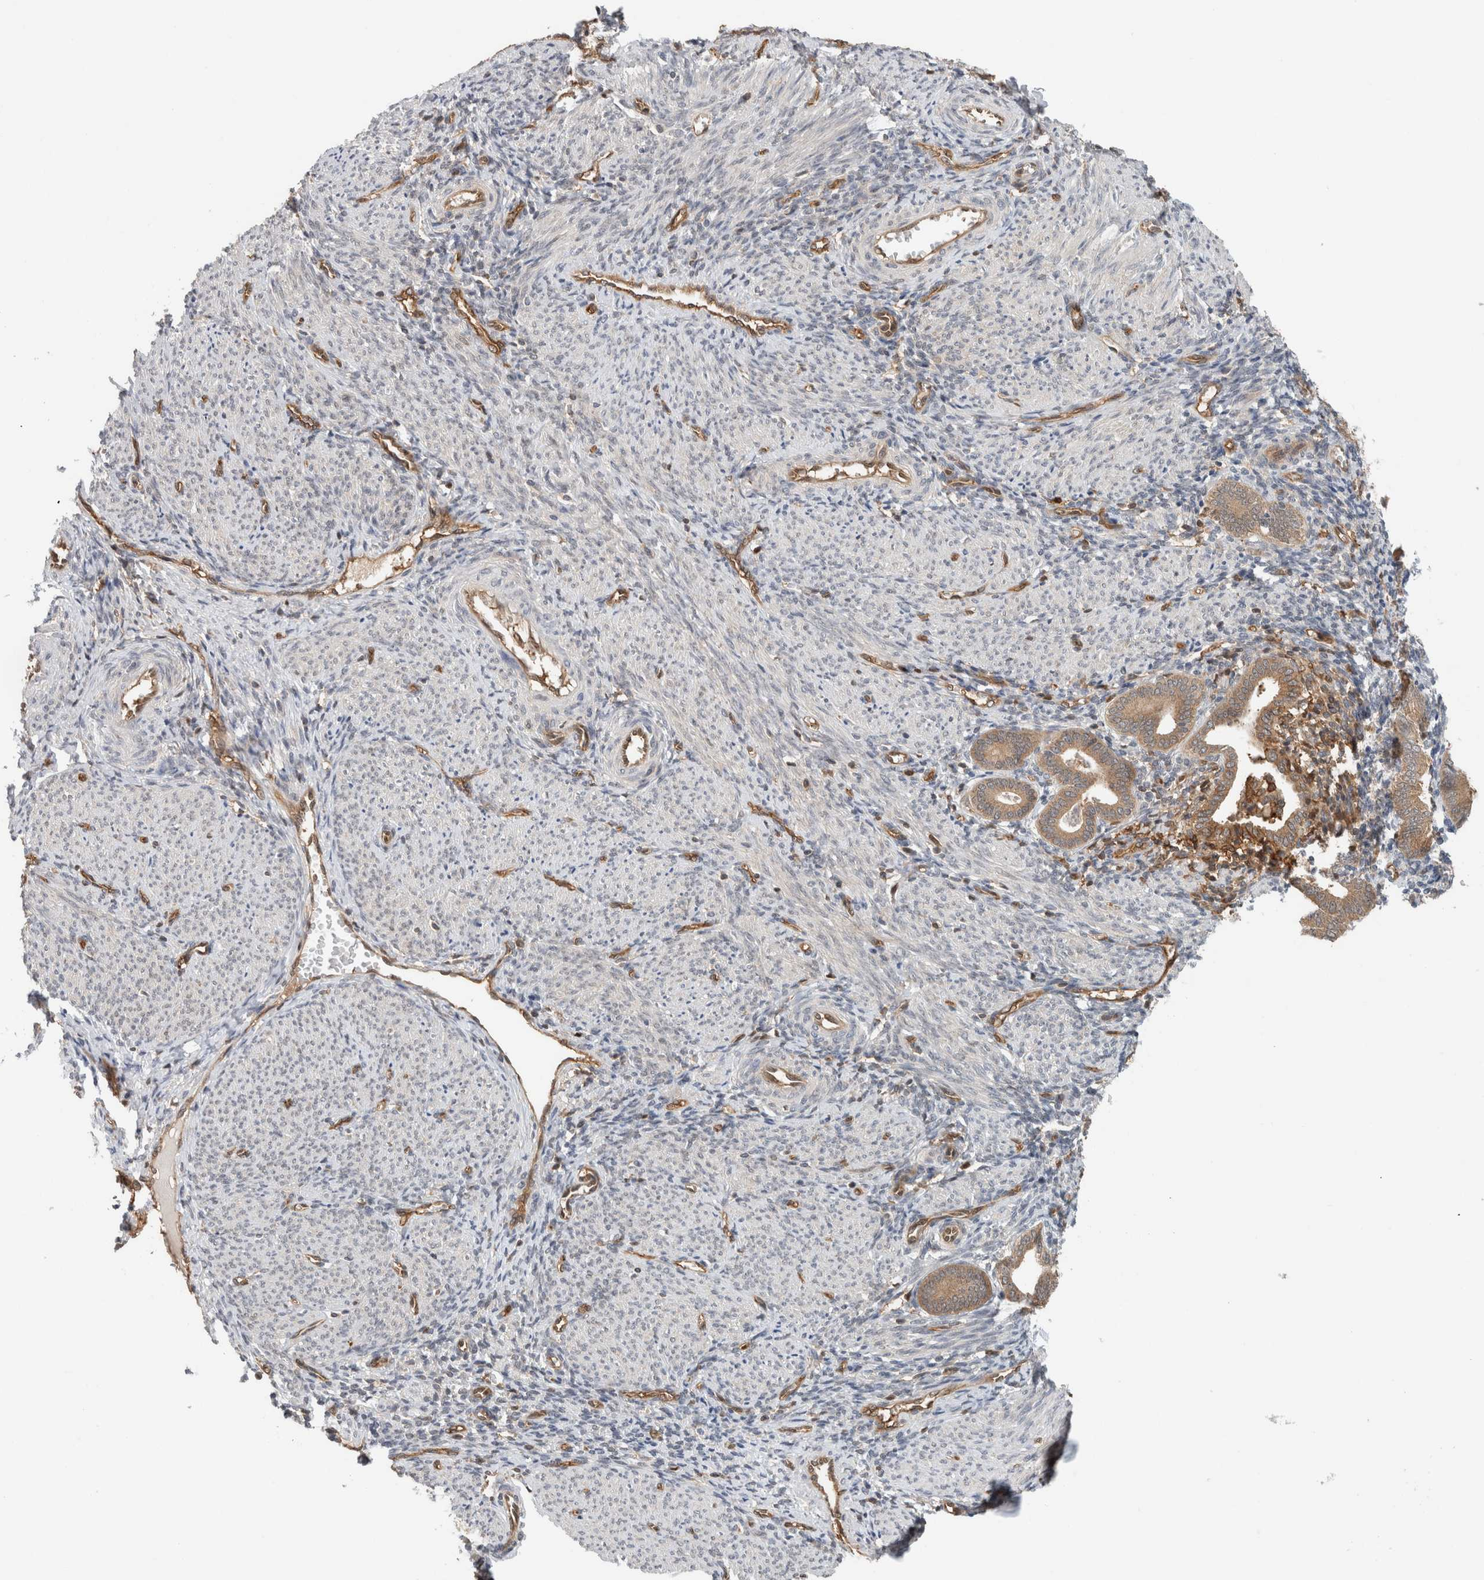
{"staining": {"intensity": "negative", "quantity": "none", "location": "none"}, "tissue": "endometrium", "cell_type": "Cells in endometrial stroma", "image_type": "normal", "snomed": [{"axis": "morphology", "description": "Normal tissue, NOS"}, {"axis": "topography", "description": "Uterus"}, {"axis": "topography", "description": "Endometrium"}], "caption": "This is an immunohistochemistry (IHC) image of unremarkable endometrium. There is no staining in cells in endometrial stroma.", "gene": "PFDN4", "patient": {"sex": "female", "age": 33}}